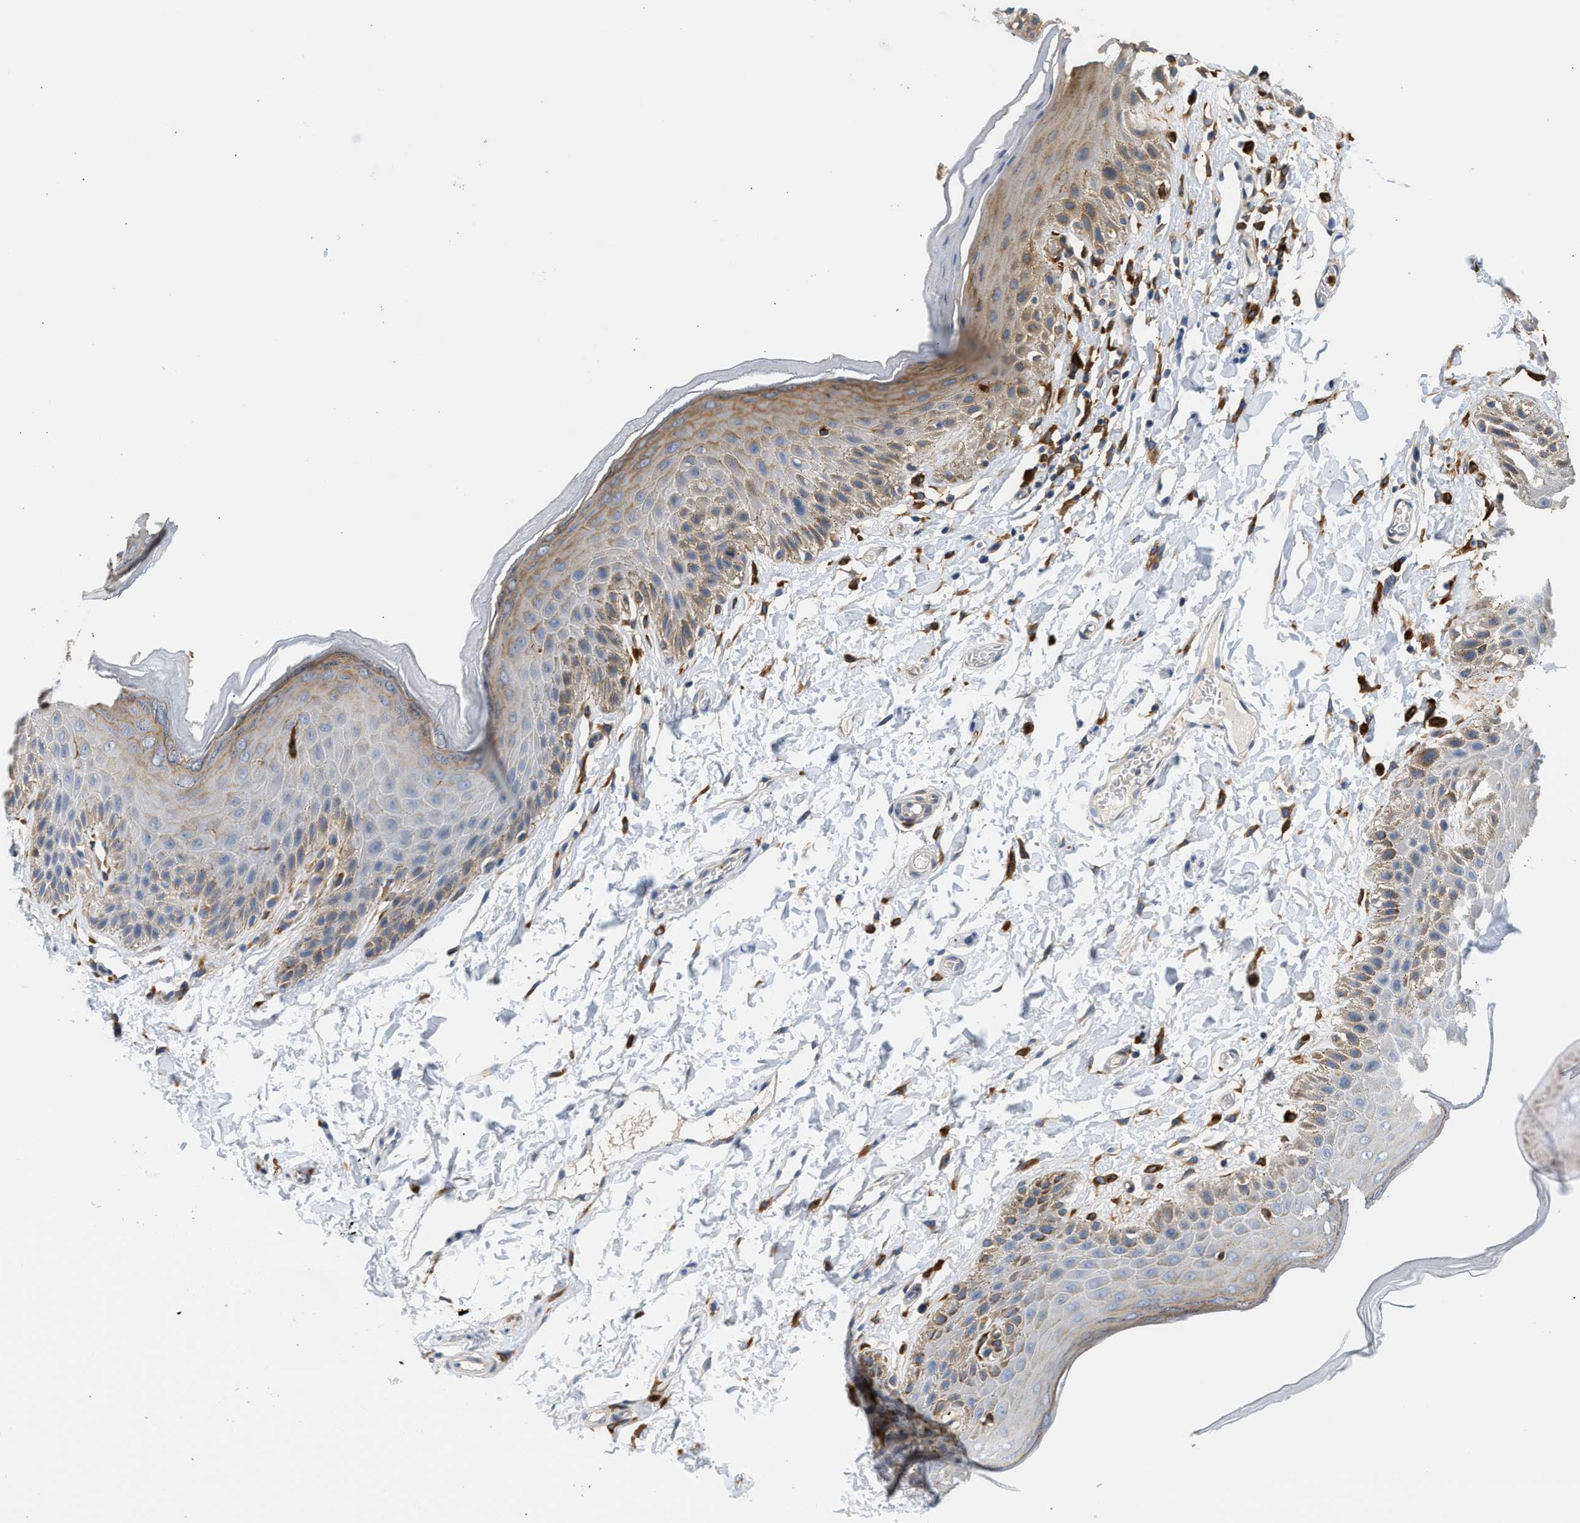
{"staining": {"intensity": "moderate", "quantity": "<25%", "location": "cytoplasmic/membranous"}, "tissue": "skin", "cell_type": "Epidermal cells", "image_type": "normal", "snomed": [{"axis": "morphology", "description": "Normal tissue, NOS"}, {"axis": "topography", "description": "Anal"}], "caption": "A brown stain shows moderate cytoplasmic/membranous expression of a protein in epidermal cells of unremarkable skin. The staining was performed using DAB to visualize the protein expression in brown, while the nuclei were stained in blue with hematoxylin (Magnification: 20x).", "gene": "RAB31", "patient": {"sex": "male", "age": 44}}